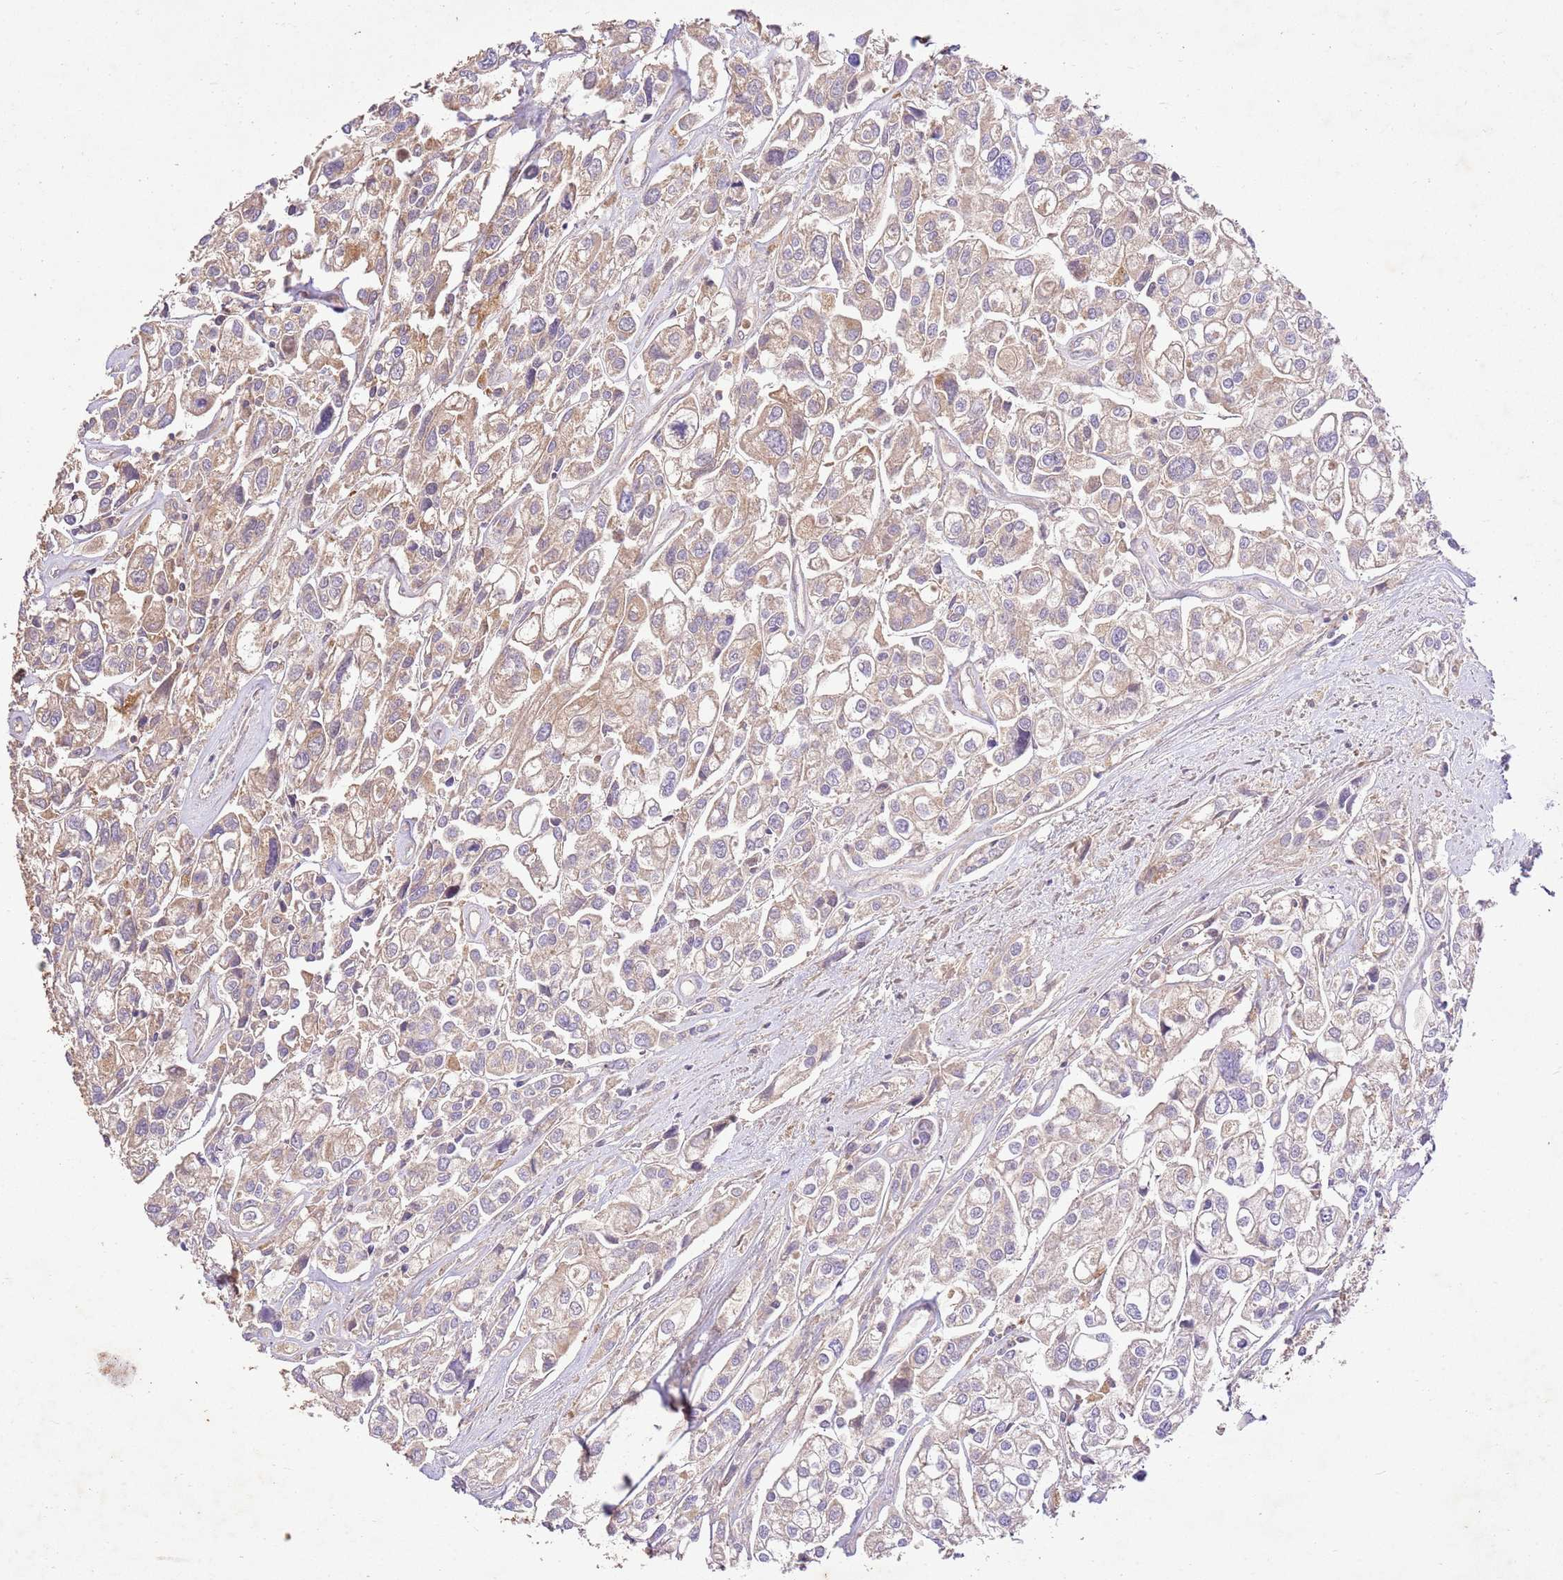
{"staining": {"intensity": "weak", "quantity": "25%-75%", "location": "cytoplasmic/membranous"}, "tissue": "urothelial cancer", "cell_type": "Tumor cells", "image_type": "cancer", "snomed": [{"axis": "morphology", "description": "Urothelial carcinoma, High grade"}, {"axis": "topography", "description": "Urinary bladder"}], "caption": "The image displays staining of urothelial cancer, revealing weak cytoplasmic/membranous protein expression (brown color) within tumor cells.", "gene": "LRRC28", "patient": {"sex": "male", "age": 67}}